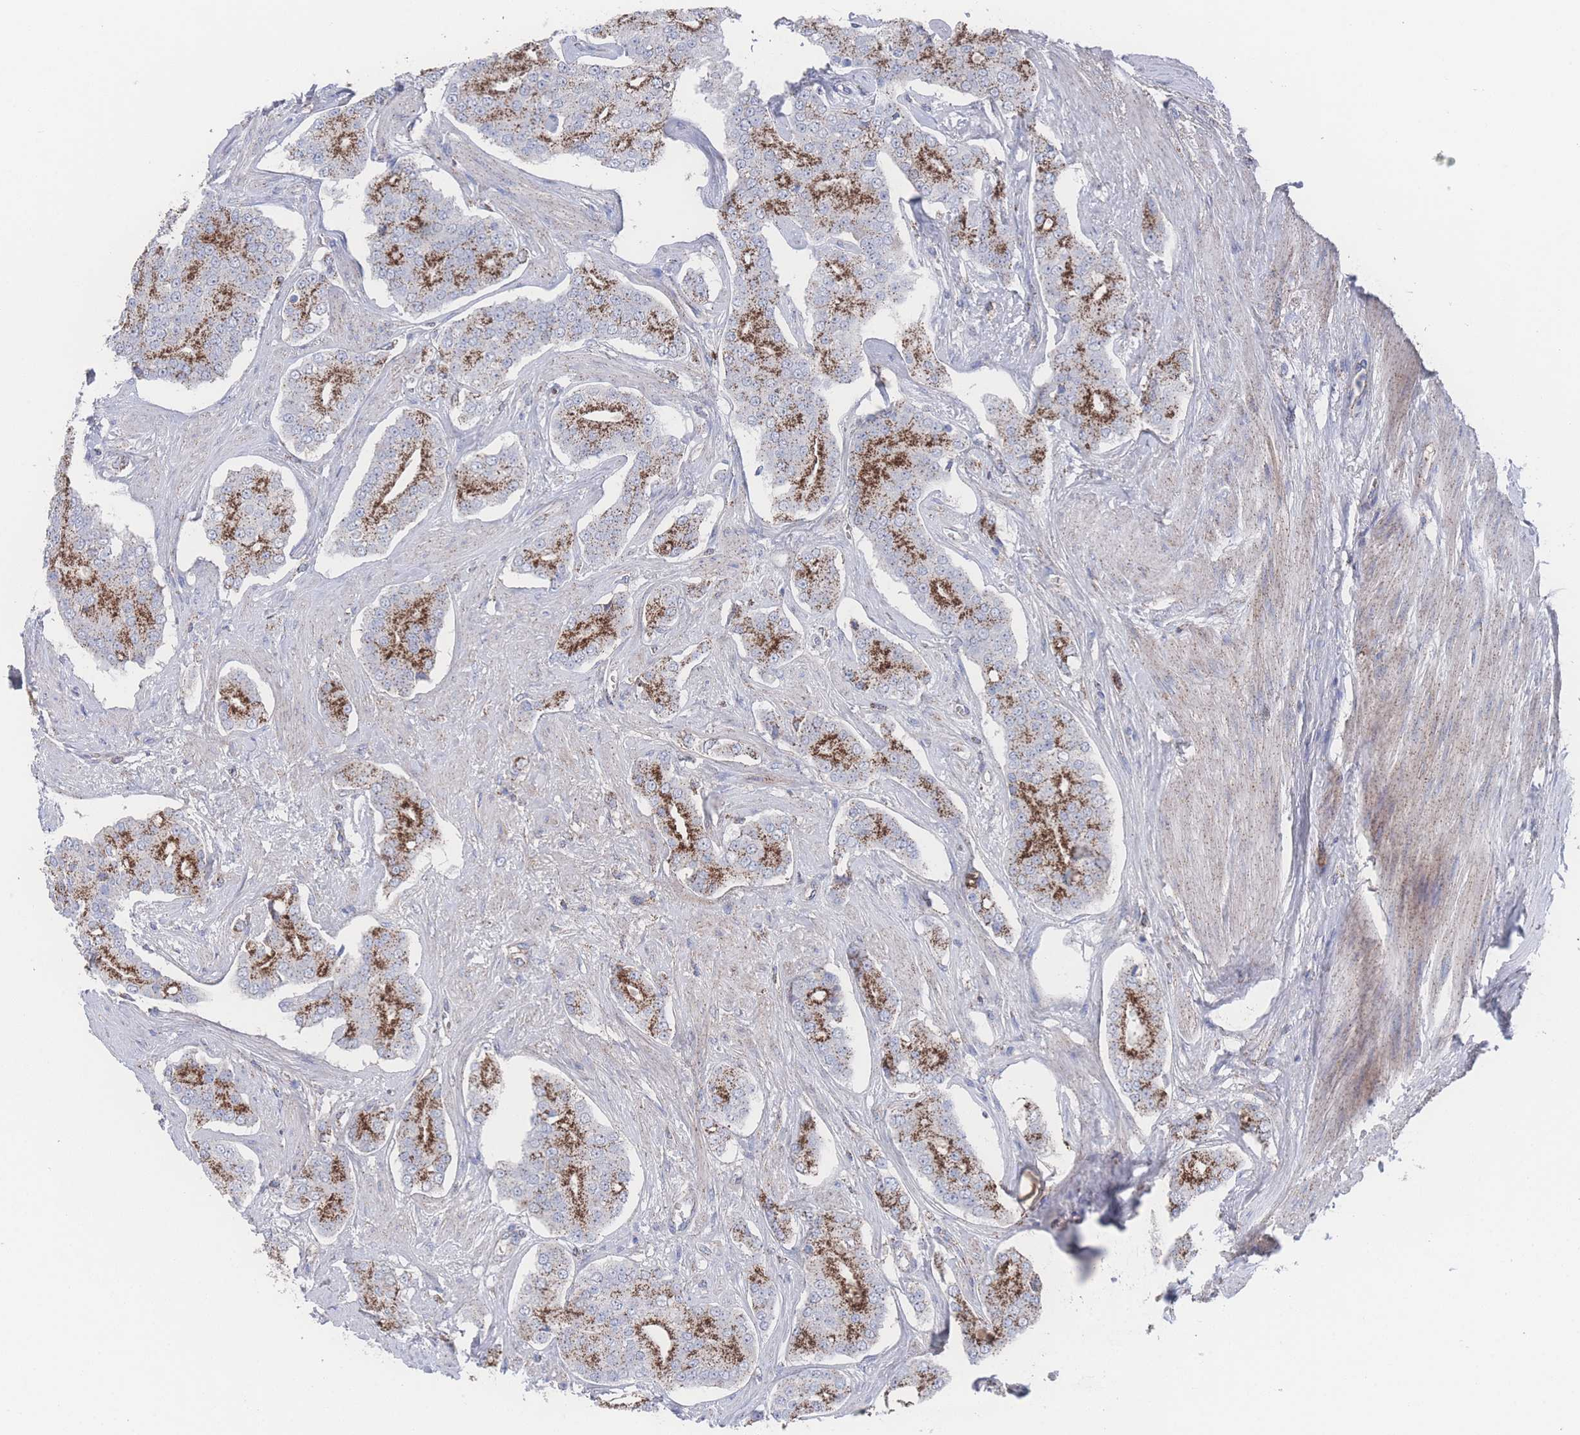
{"staining": {"intensity": "strong", "quantity": "25%-75%", "location": "cytoplasmic/membranous"}, "tissue": "prostate cancer", "cell_type": "Tumor cells", "image_type": "cancer", "snomed": [{"axis": "morphology", "description": "Adenocarcinoma, High grade"}, {"axis": "topography", "description": "Prostate"}], "caption": "Immunohistochemistry image of neoplastic tissue: prostate adenocarcinoma (high-grade) stained using IHC shows high levels of strong protein expression localized specifically in the cytoplasmic/membranous of tumor cells, appearing as a cytoplasmic/membranous brown color.", "gene": "PEX14", "patient": {"sex": "male", "age": 71}}